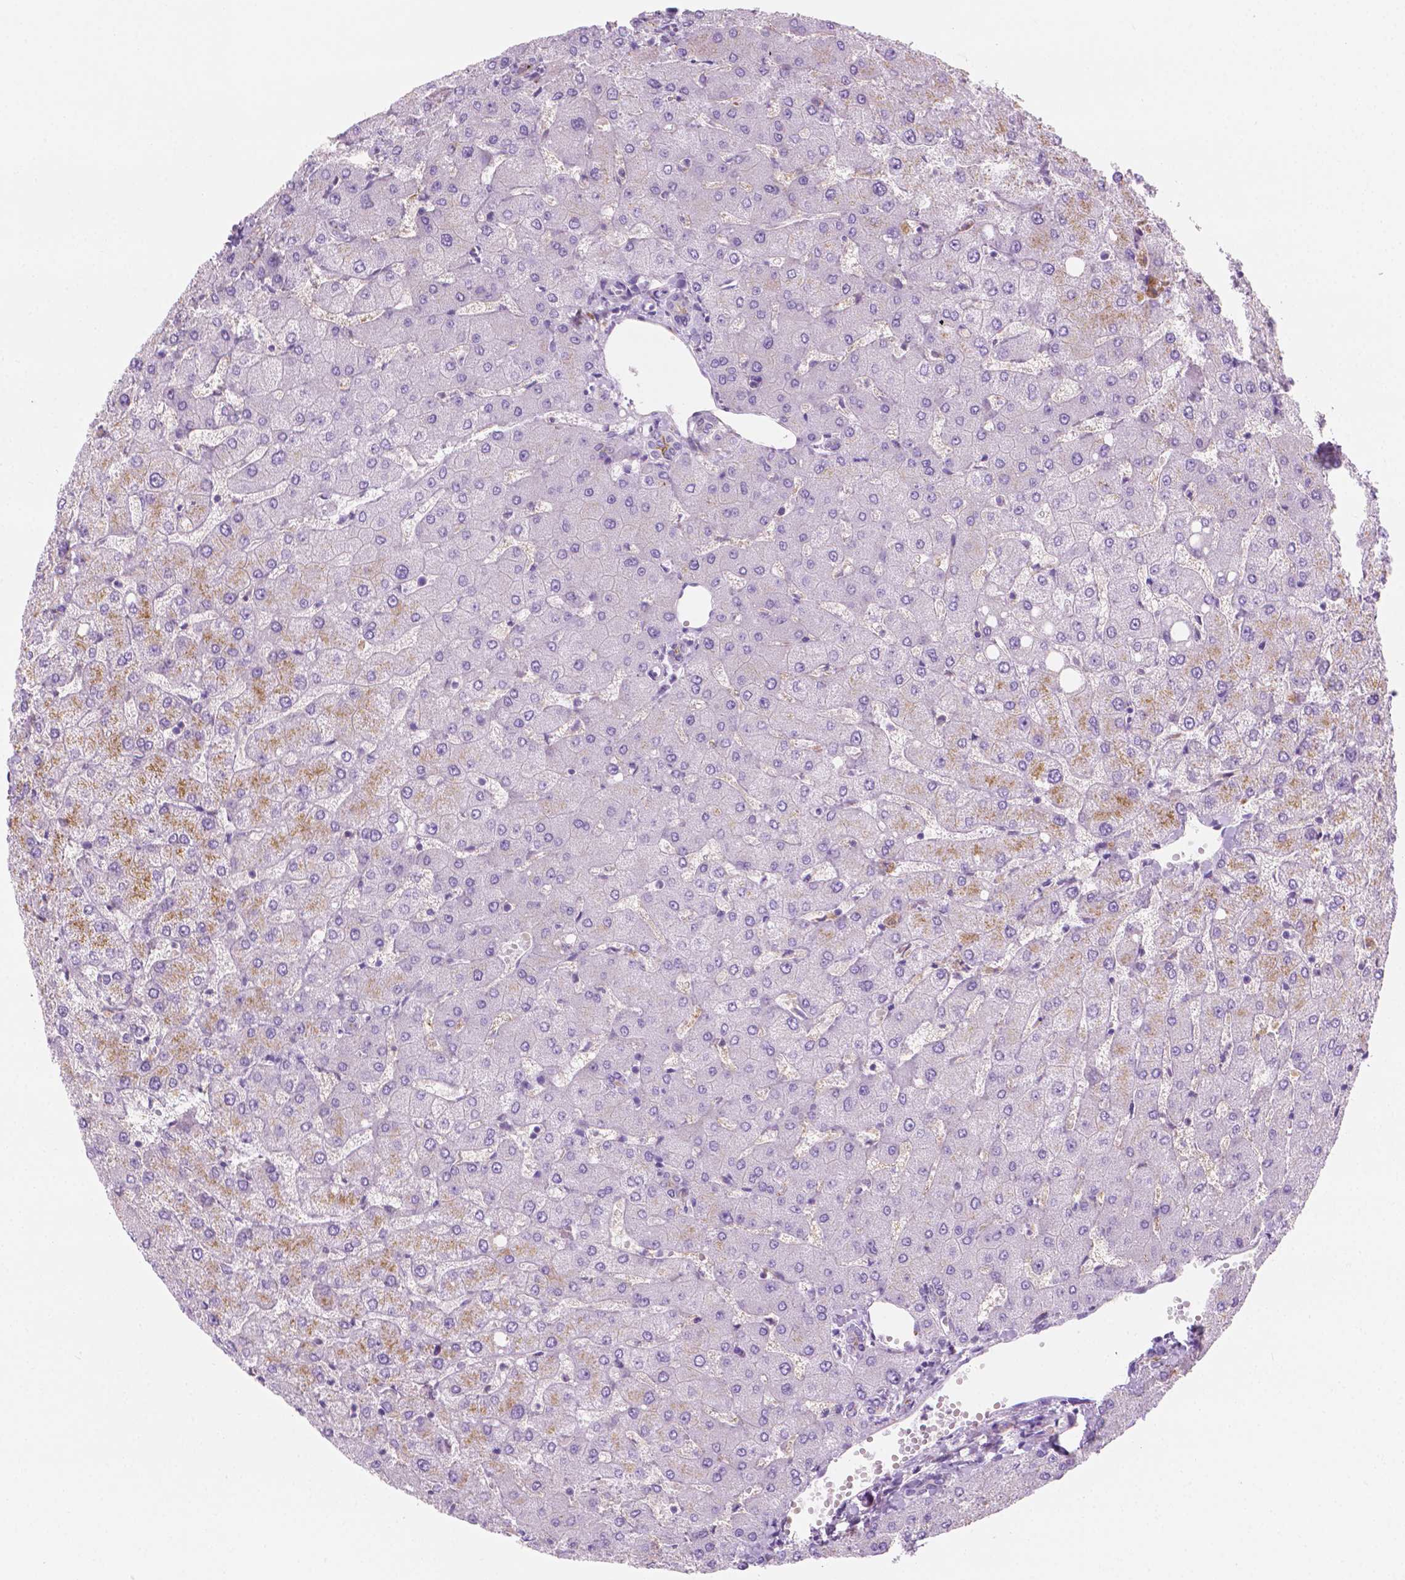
{"staining": {"intensity": "negative", "quantity": "none", "location": "none"}, "tissue": "liver", "cell_type": "Cholangiocytes", "image_type": "normal", "snomed": [{"axis": "morphology", "description": "Normal tissue, NOS"}, {"axis": "topography", "description": "Liver"}], "caption": "Immunohistochemical staining of benign liver demonstrates no significant staining in cholangiocytes.", "gene": "EPPK1", "patient": {"sex": "female", "age": 54}}